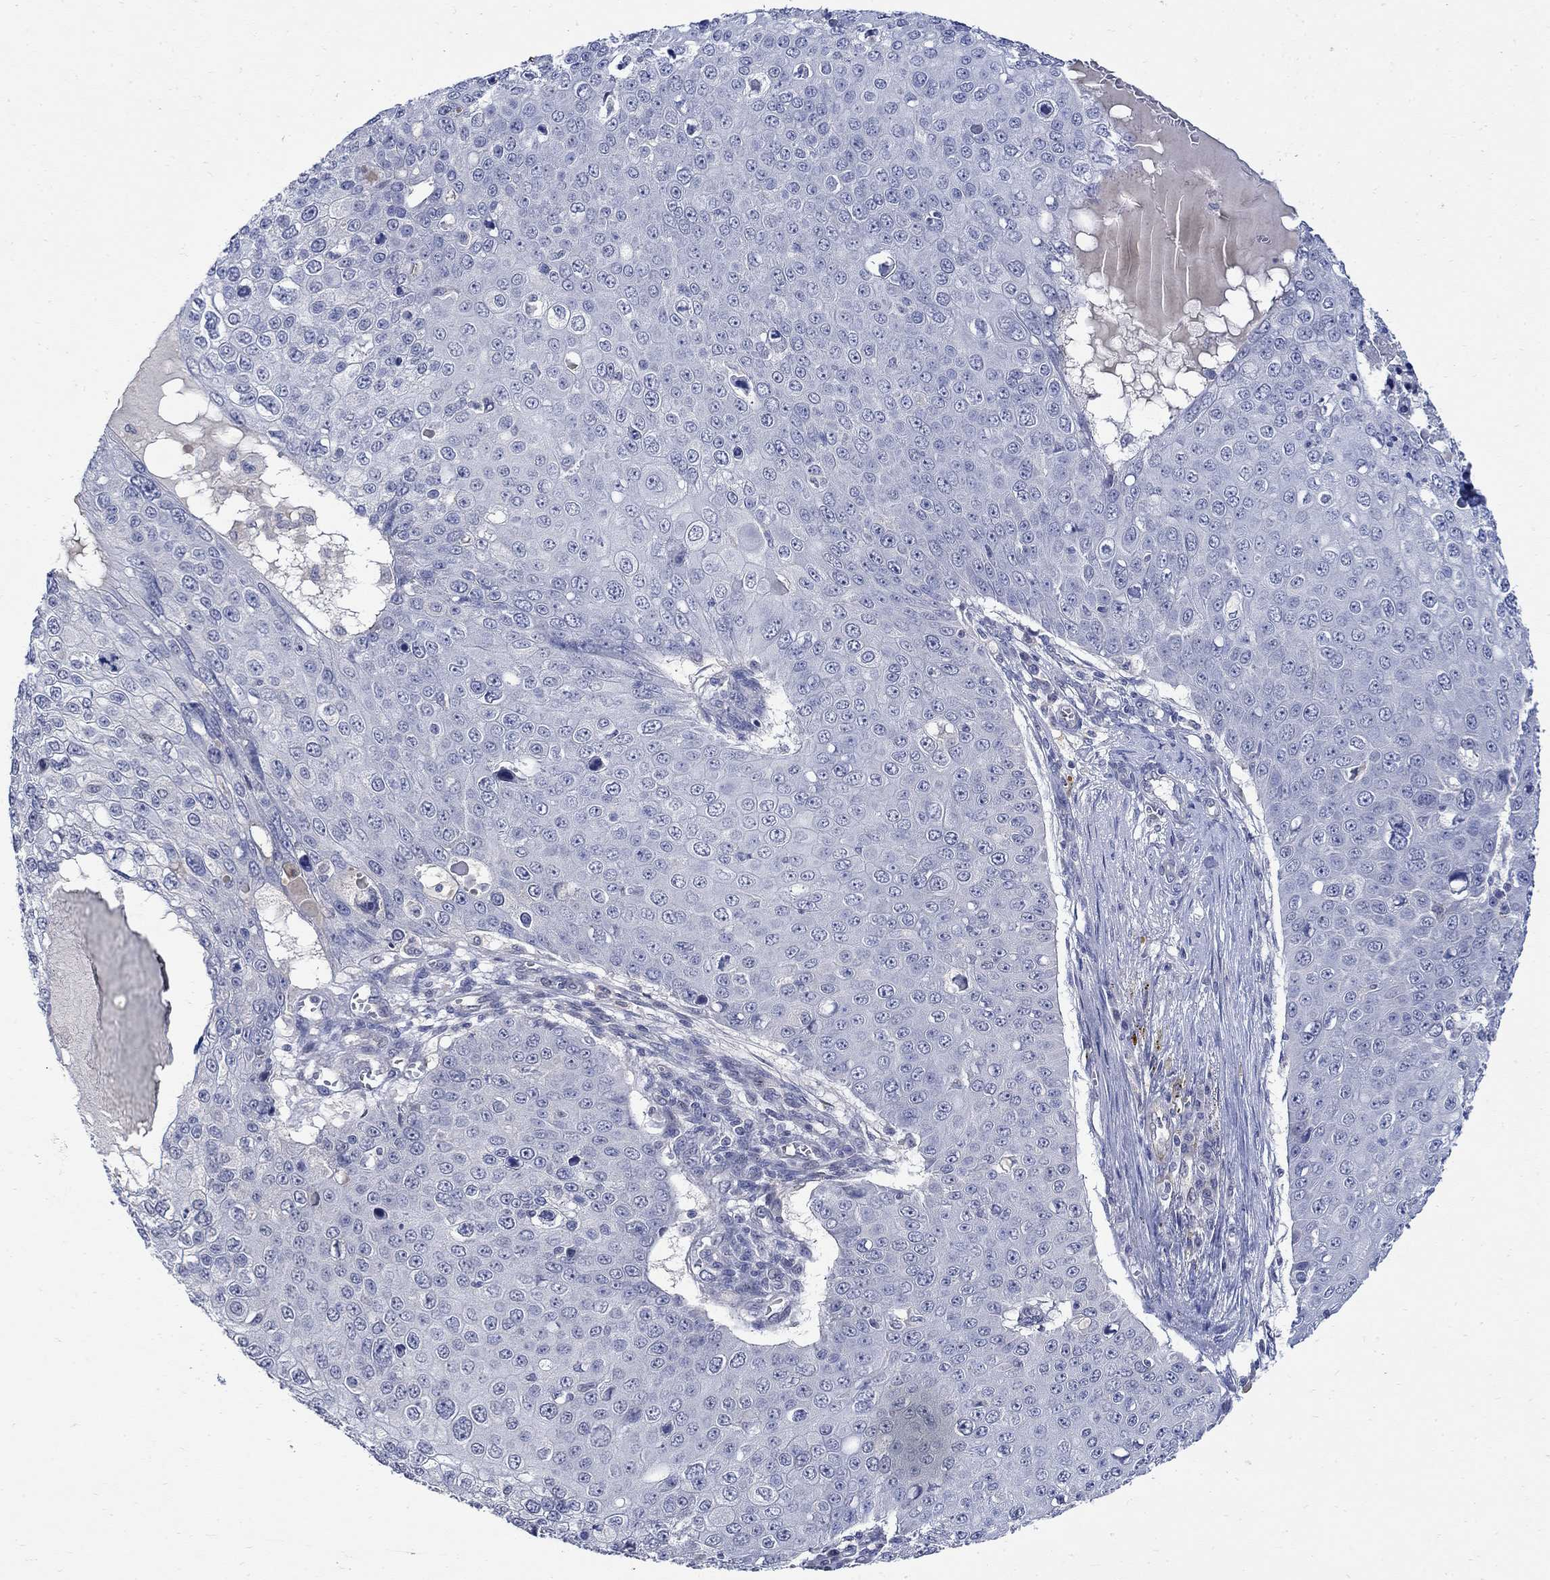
{"staining": {"intensity": "negative", "quantity": "none", "location": "none"}, "tissue": "skin cancer", "cell_type": "Tumor cells", "image_type": "cancer", "snomed": [{"axis": "morphology", "description": "Squamous cell carcinoma, NOS"}, {"axis": "topography", "description": "Skin"}], "caption": "Immunohistochemistry (IHC) photomicrograph of skin squamous cell carcinoma stained for a protein (brown), which shows no positivity in tumor cells.", "gene": "TGM2", "patient": {"sex": "male", "age": 71}}